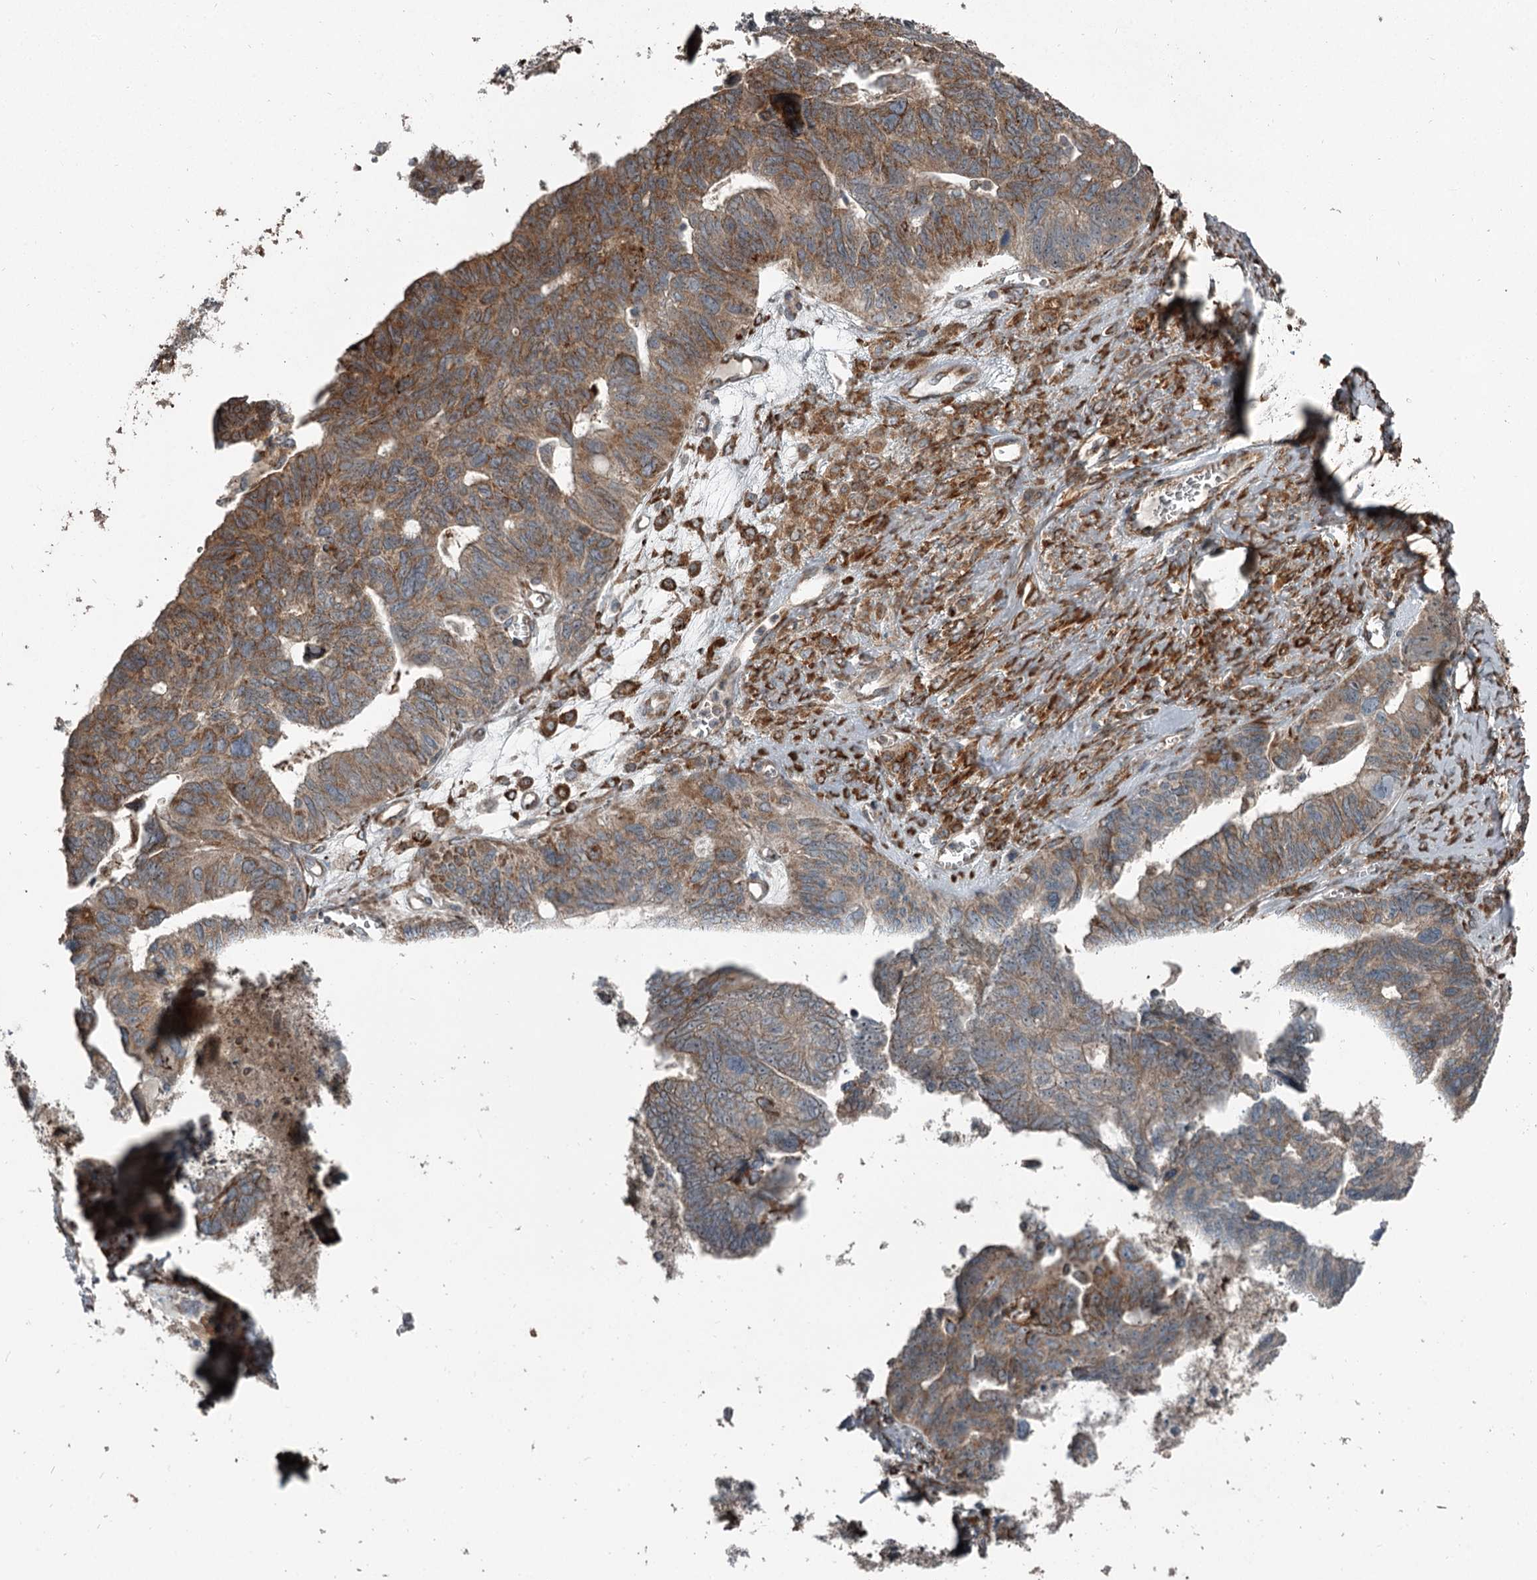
{"staining": {"intensity": "moderate", "quantity": "25%-75%", "location": "cytoplasmic/membranous"}, "tissue": "ovarian cancer", "cell_type": "Tumor cells", "image_type": "cancer", "snomed": [{"axis": "morphology", "description": "Cystadenocarcinoma, serous, NOS"}, {"axis": "topography", "description": "Ovary"}], "caption": "A micrograph of serous cystadenocarcinoma (ovarian) stained for a protein demonstrates moderate cytoplasmic/membranous brown staining in tumor cells. (DAB (3,3'-diaminobenzidine) IHC with brightfield microscopy, high magnification).", "gene": "RASSF8", "patient": {"sex": "female", "age": 79}}